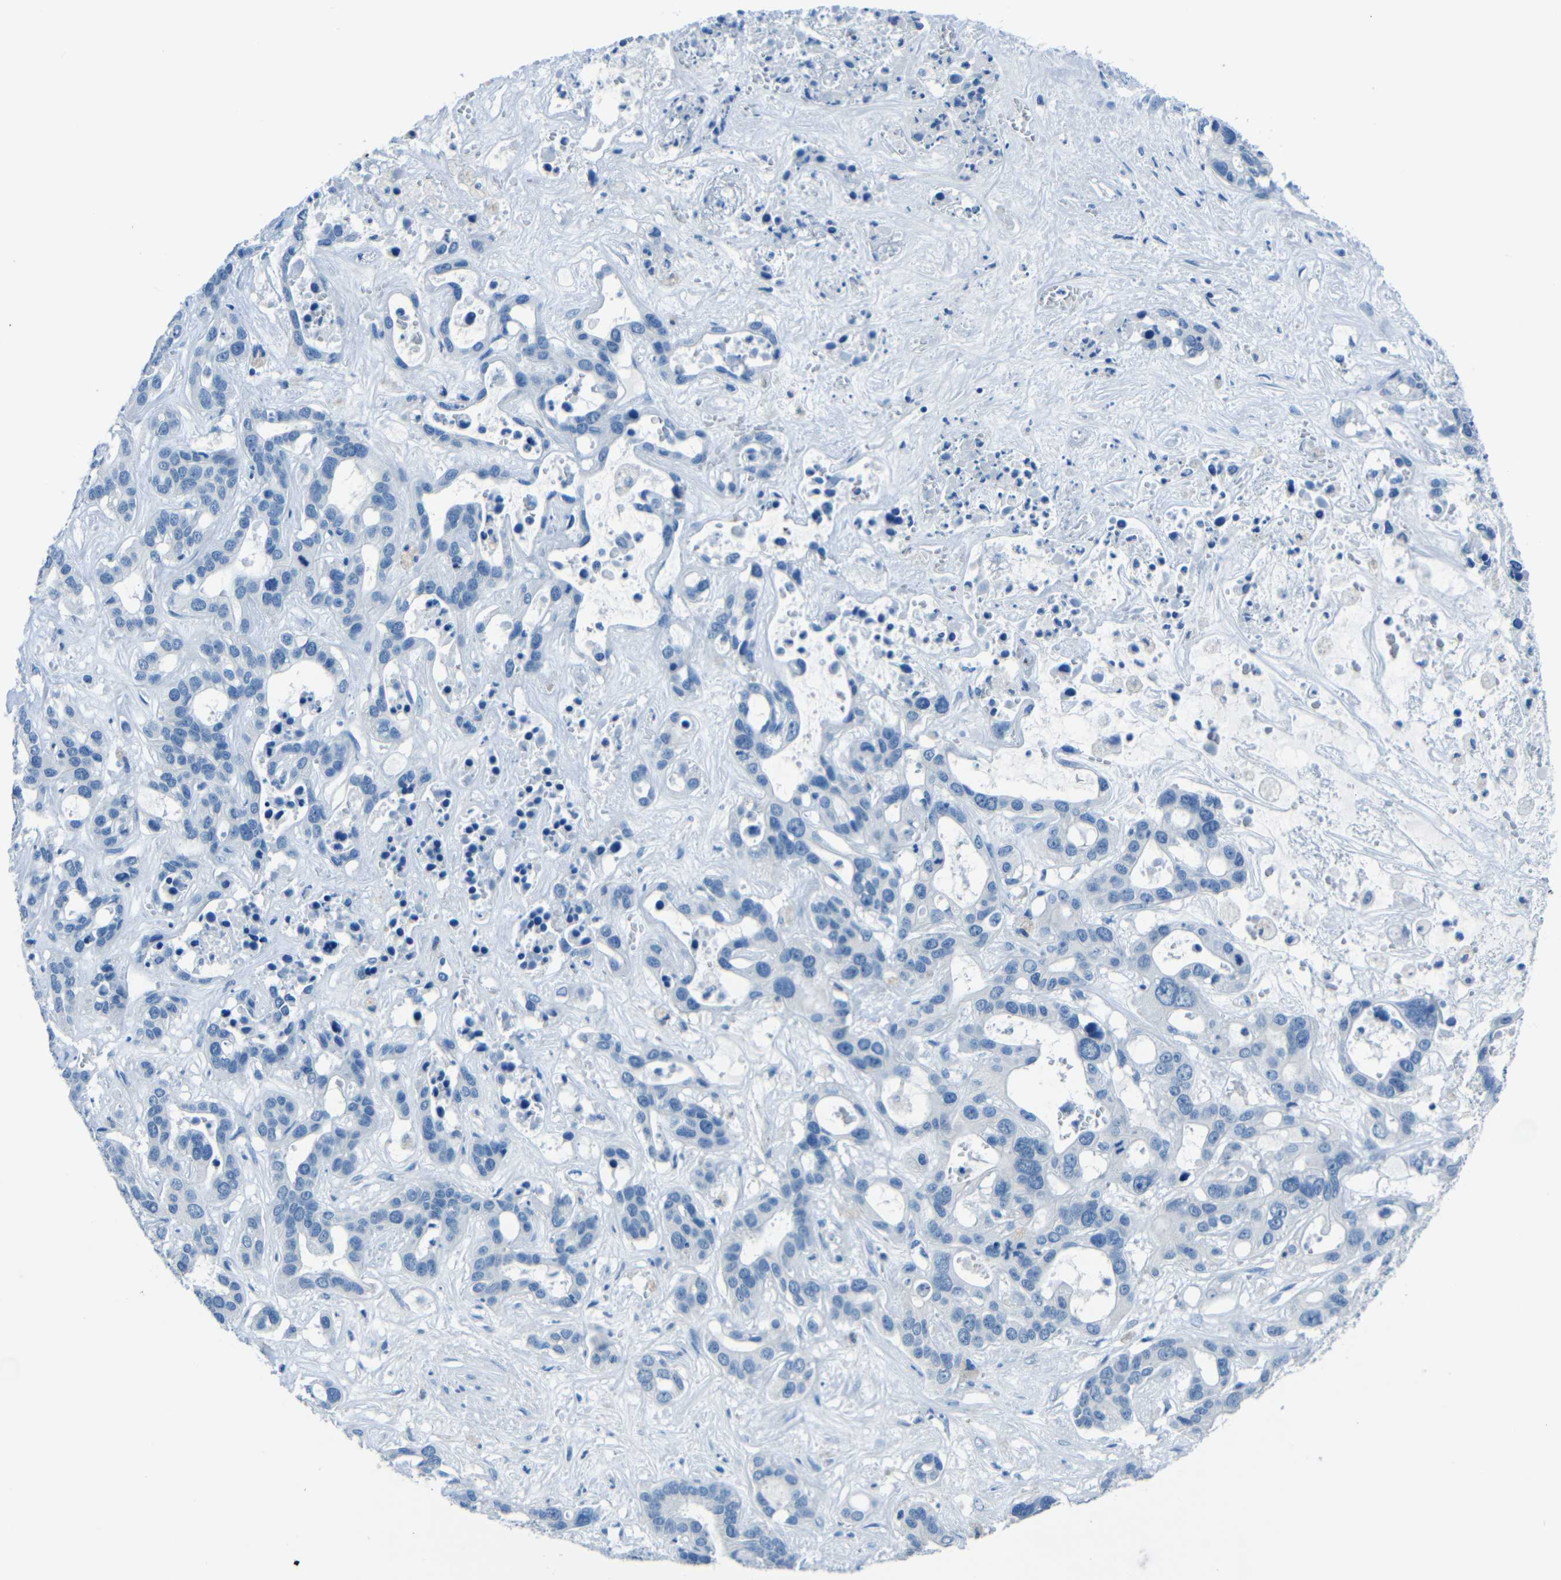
{"staining": {"intensity": "negative", "quantity": "none", "location": "none"}, "tissue": "liver cancer", "cell_type": "Tumor cells", "image_type": "cancer", "snomed": [{"axis": "morphology", "description": "Cholangiocarcinoma"}, {"axis": "topography", "description": "Liver"}], "caption": "This is an immunohistochemistry (IHC) photomicrograph of liver cancer. There is no expression in tumor cells.", "gene": "FBN2", "patient": {"sex": "female", "age": 65}}